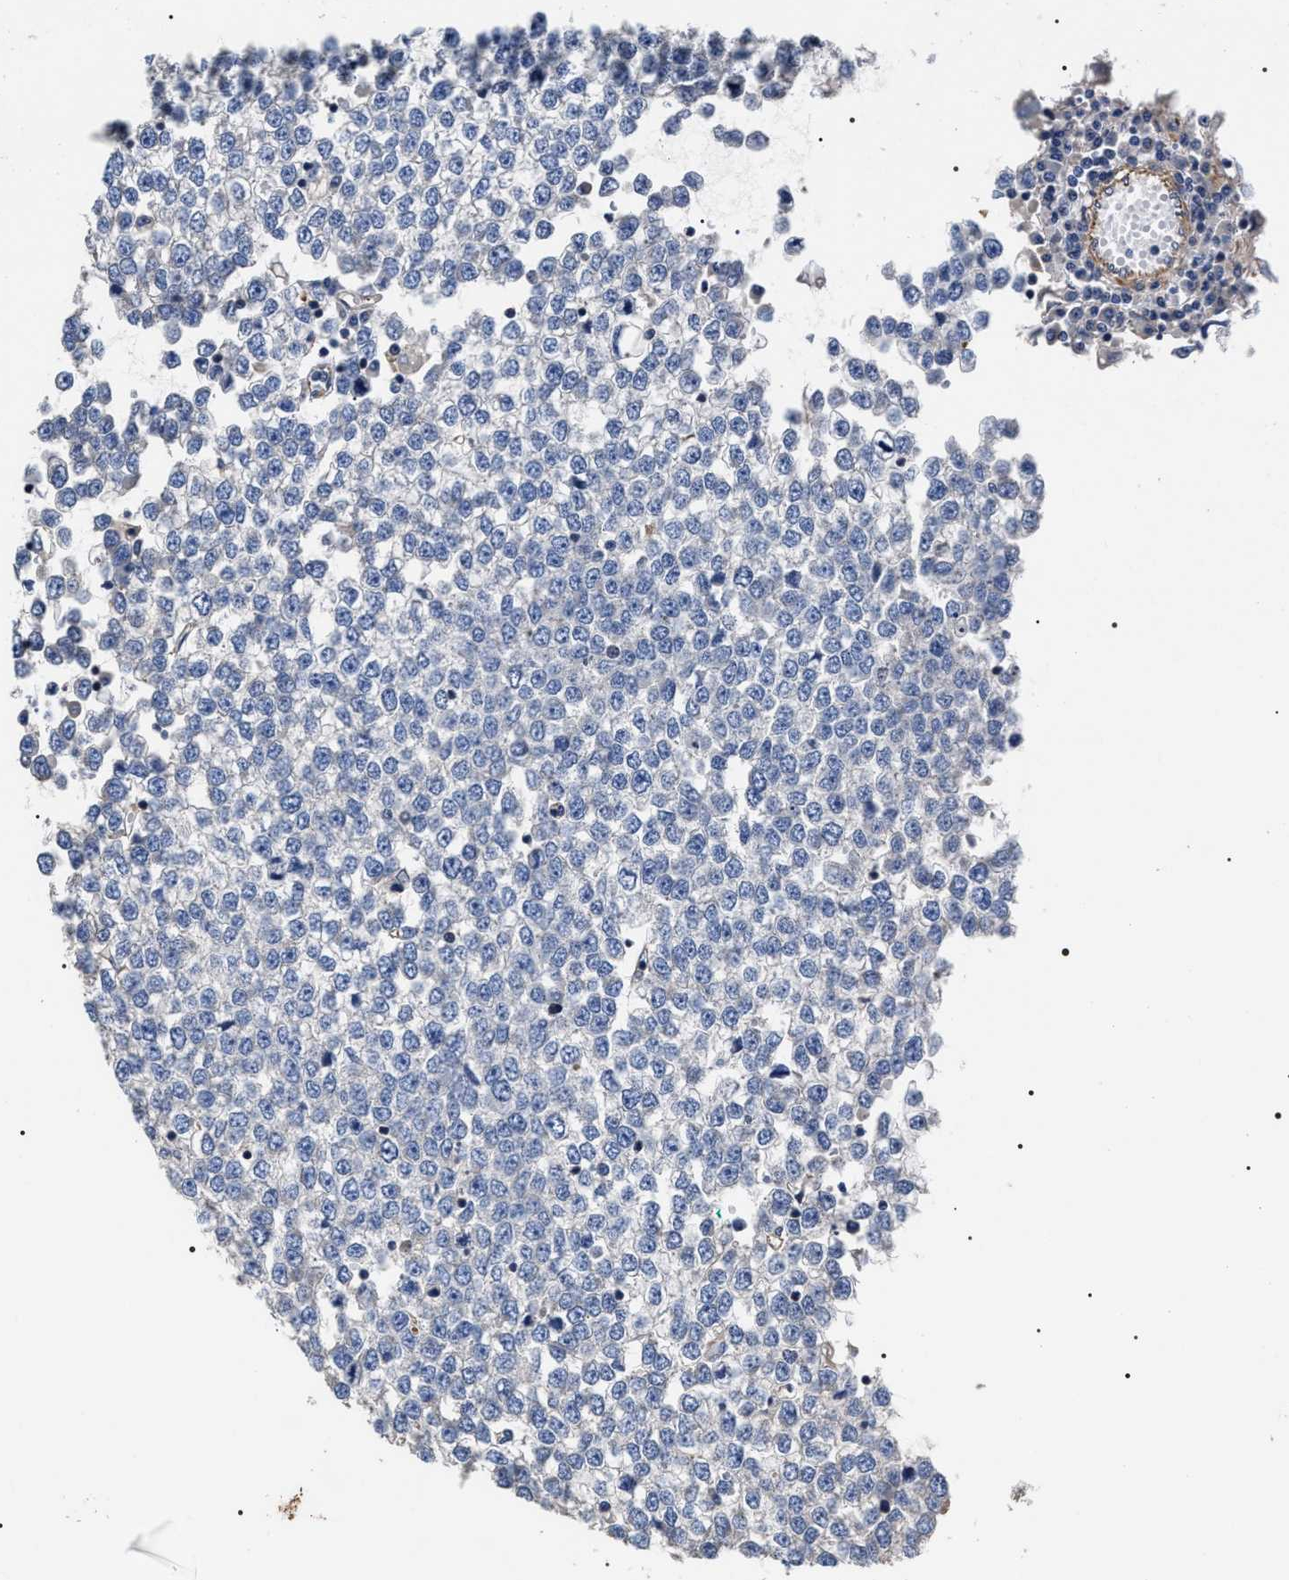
{"staining": {"intensity": "weak", "quantity": "<25%", "location": "cytoplasmic/membranous"}, "tissue": "testis cancer", "cell_type": "Tumor cells", "image_type": "cancer", "snomed": [{"axis": "morphology", "description": "Seminoma, NOS"}, {"axis": "topography", "description": "Testis"}], "caption": "High magnification brightfield microscopy of testis cancer stained with DAB (brown) and counterstained with hematoxylin (blue): tumor cells show no significant positivity. The staining was performed using DAB (3,3'-diaminobenzidine) to visualize the protein expression in brown, while the nuclei were stained in blue with hematoxylin (Magnification: 20x).", "gene": "TSPAN33", "patient": {"sex": "male", "age": 65}}